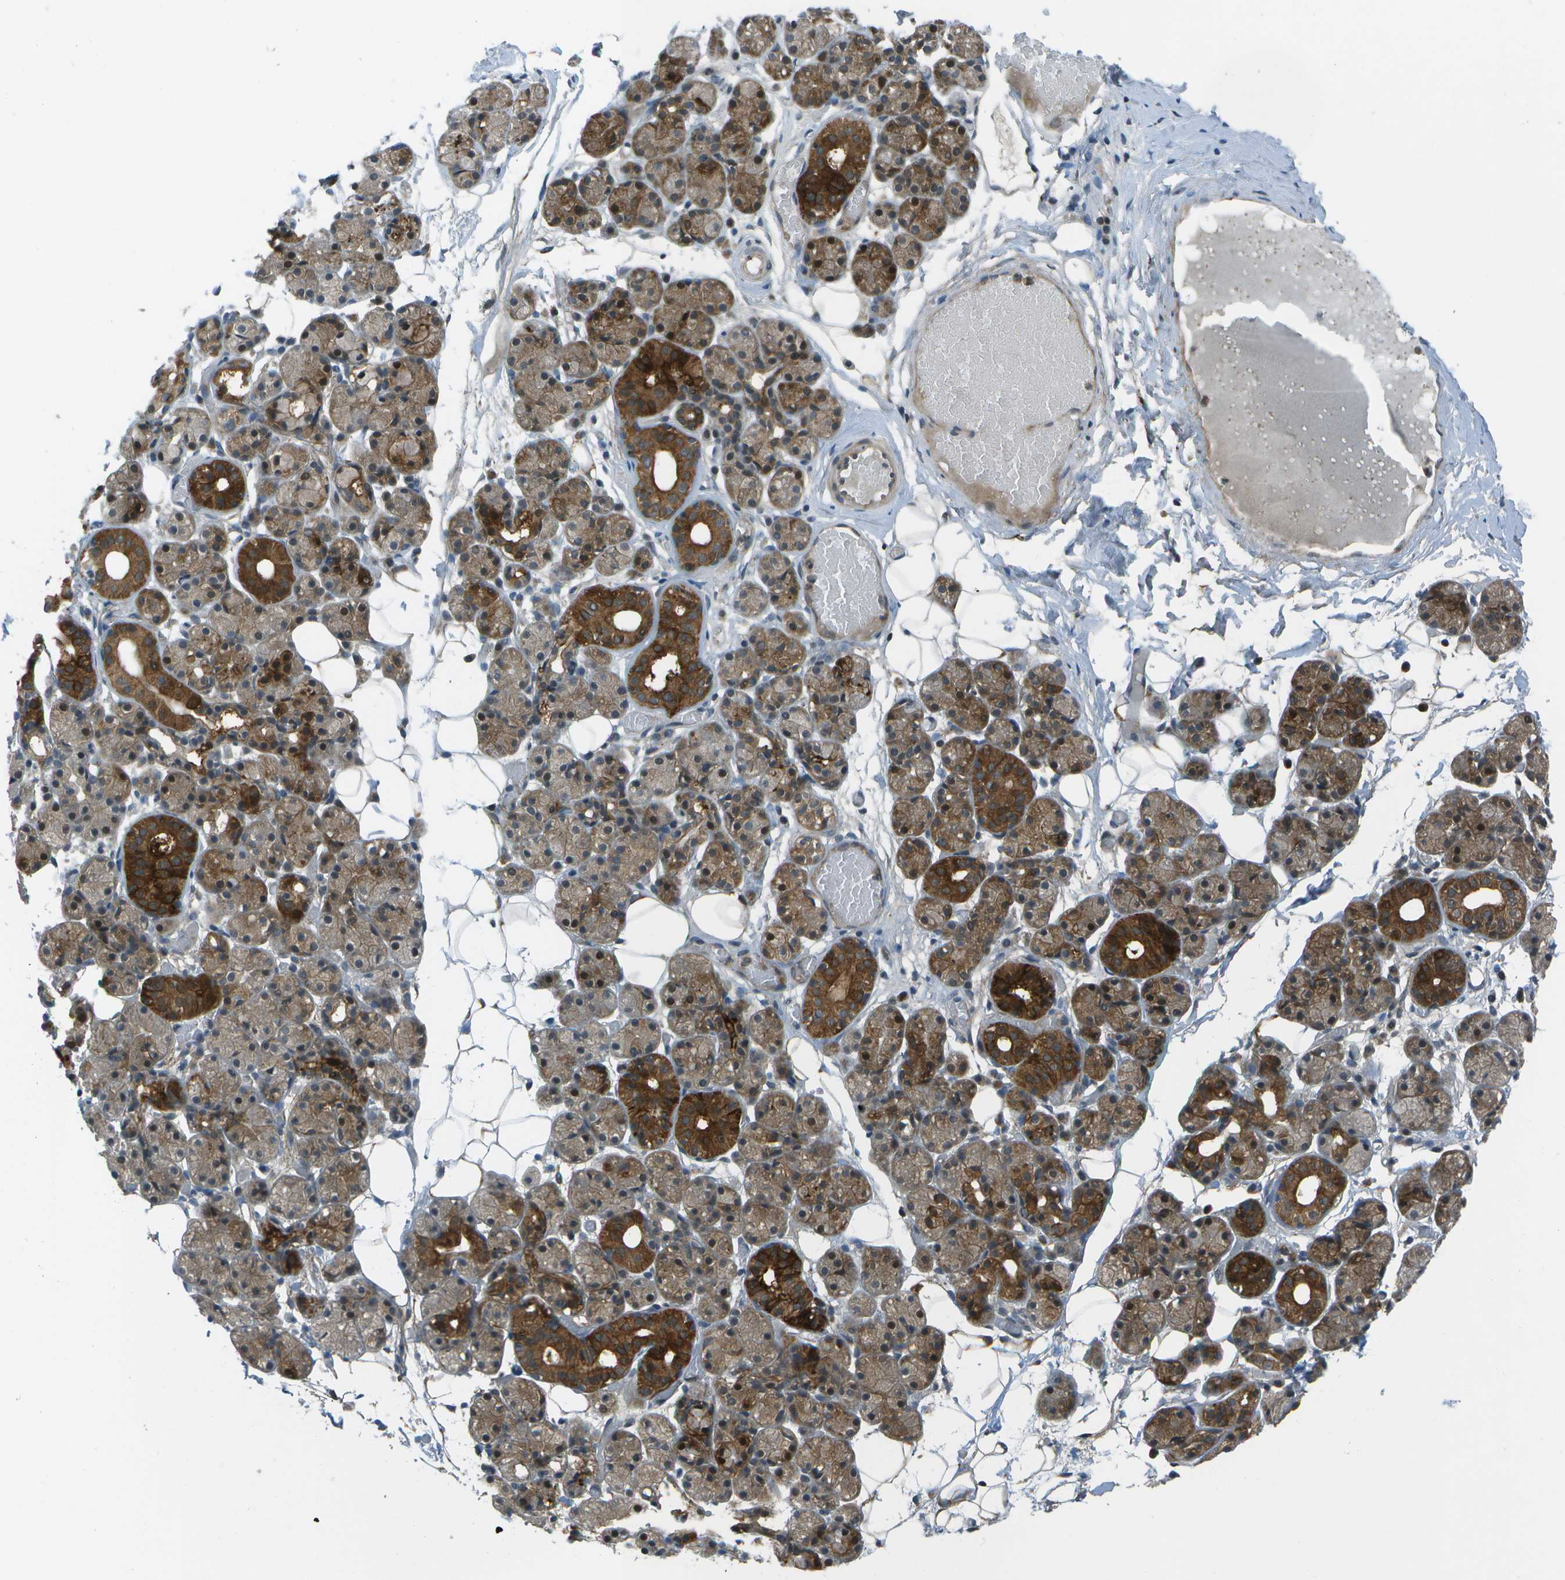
{"staining": {"intensity": "strong", "quantity": ">75%", "location": "cytoplasmic/membranous"}, "tissue": "salivary gland", "cell_type": "Glandular cells", "image_type": "normal", "snomed": [{"axis": "morphology", "description": "Normal tissue, NOS"}, {"axis": "topography", "description": "Salivary gland"}], "caption": "Human salivary gland stained for a protein (brown) shows strong cytoplasmic/membranous positive expression in approximately >75% of glandular cells.", "gene": "TMEM19", "patient": {"sex": "male", "age": 63}}